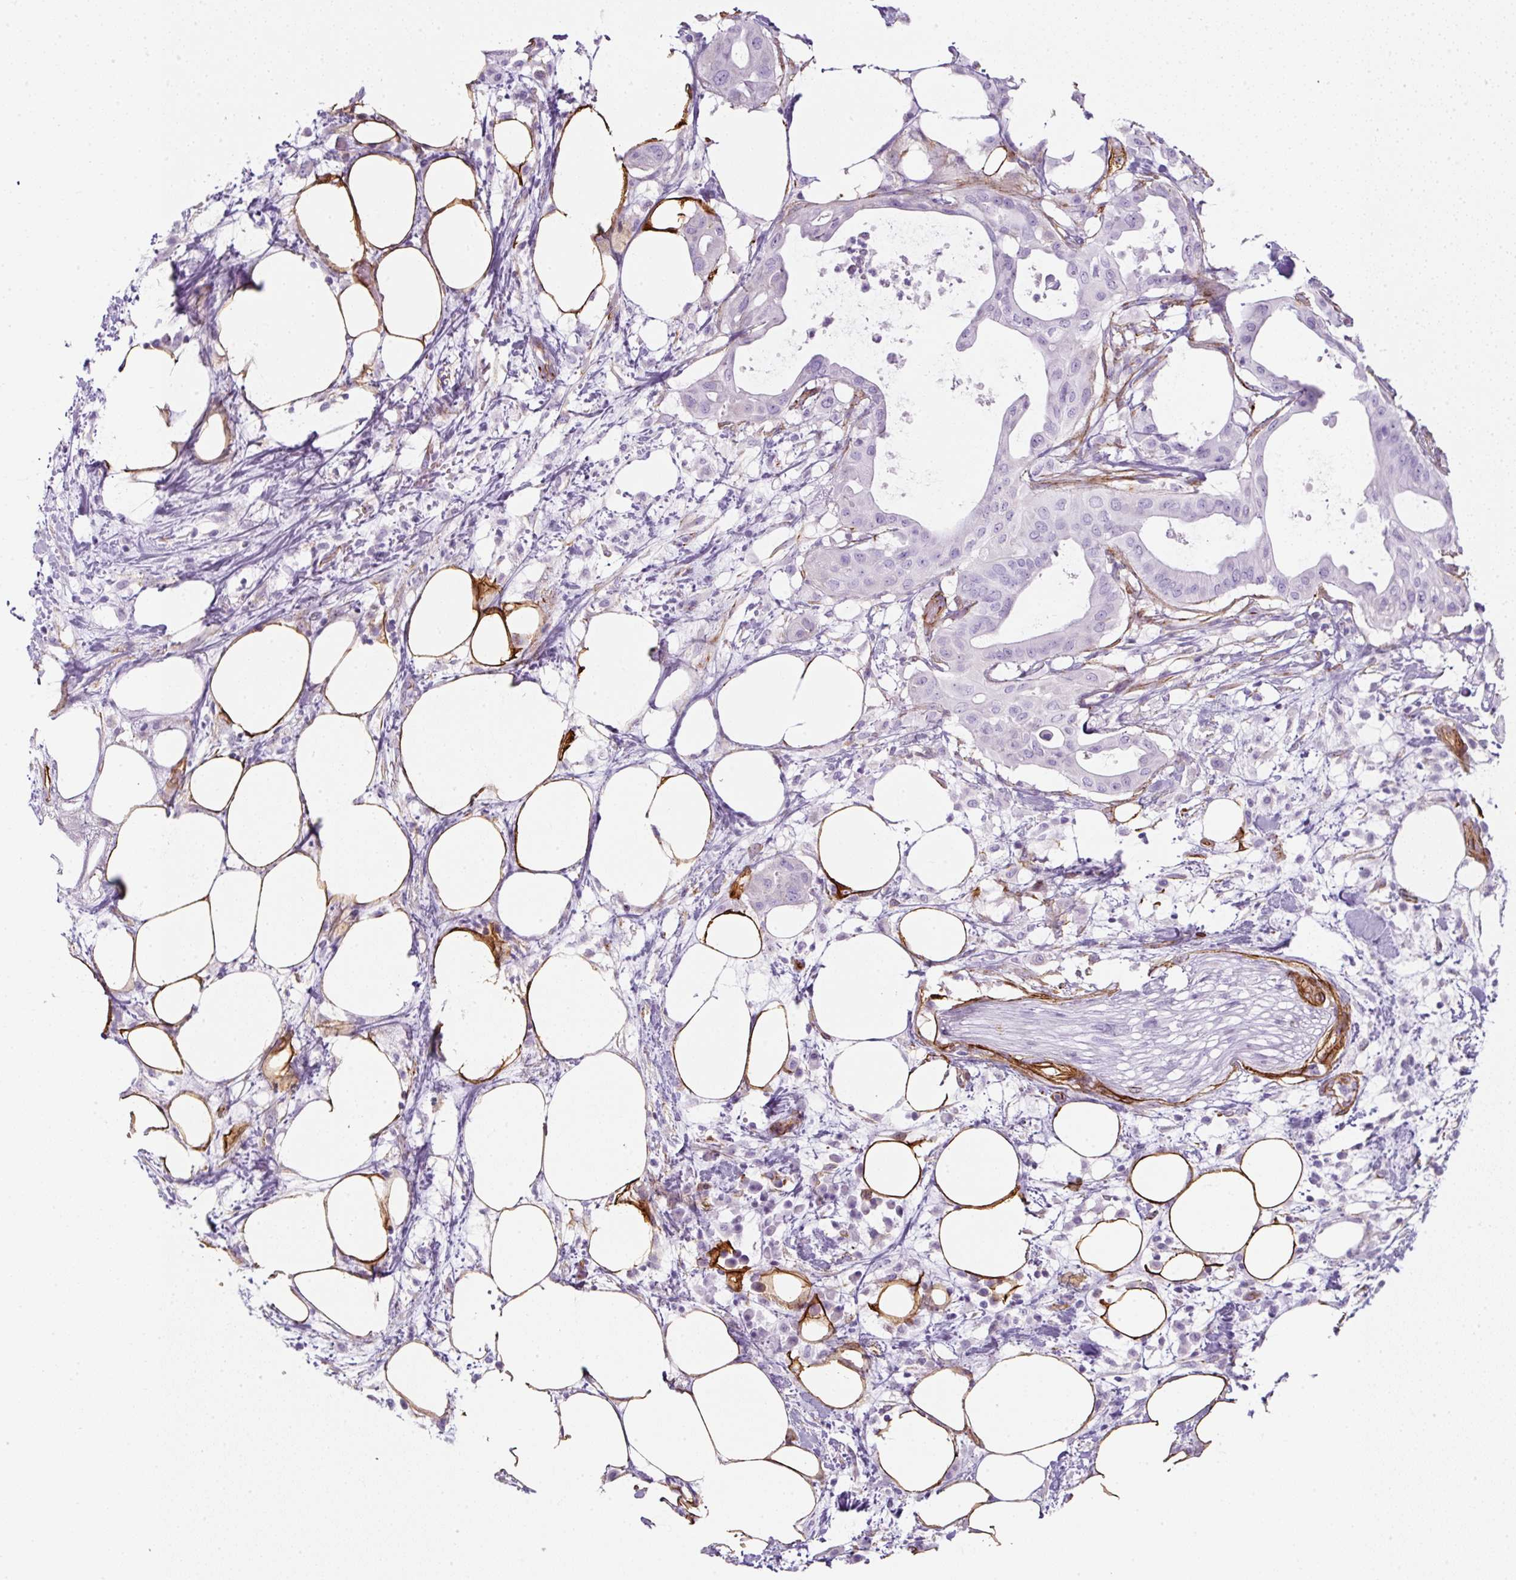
{"staining": {"intensity": "negative", "quantity": "none", "location": "none"}, "tissue": "pancreatic cancer", "cell_type": "Tumor cells", "image_type": "cancer", "snomed": [{"axis": "morphology", "description": "Adenocarcinoma, NOS"}, {"axis": "topography", "description": "Pancreas"}], "caption": "High magnification brightfield microscopy of pancreatic cancer (adenocarcinoma) stained with DAB (3,3'-diaminobenzidine) (brown) and counterstained with hematoxylin (blue): tumor cells show no significant positivity.", "gene": "CAVIN3", "patient": {"sex": "male", "age": 68}}